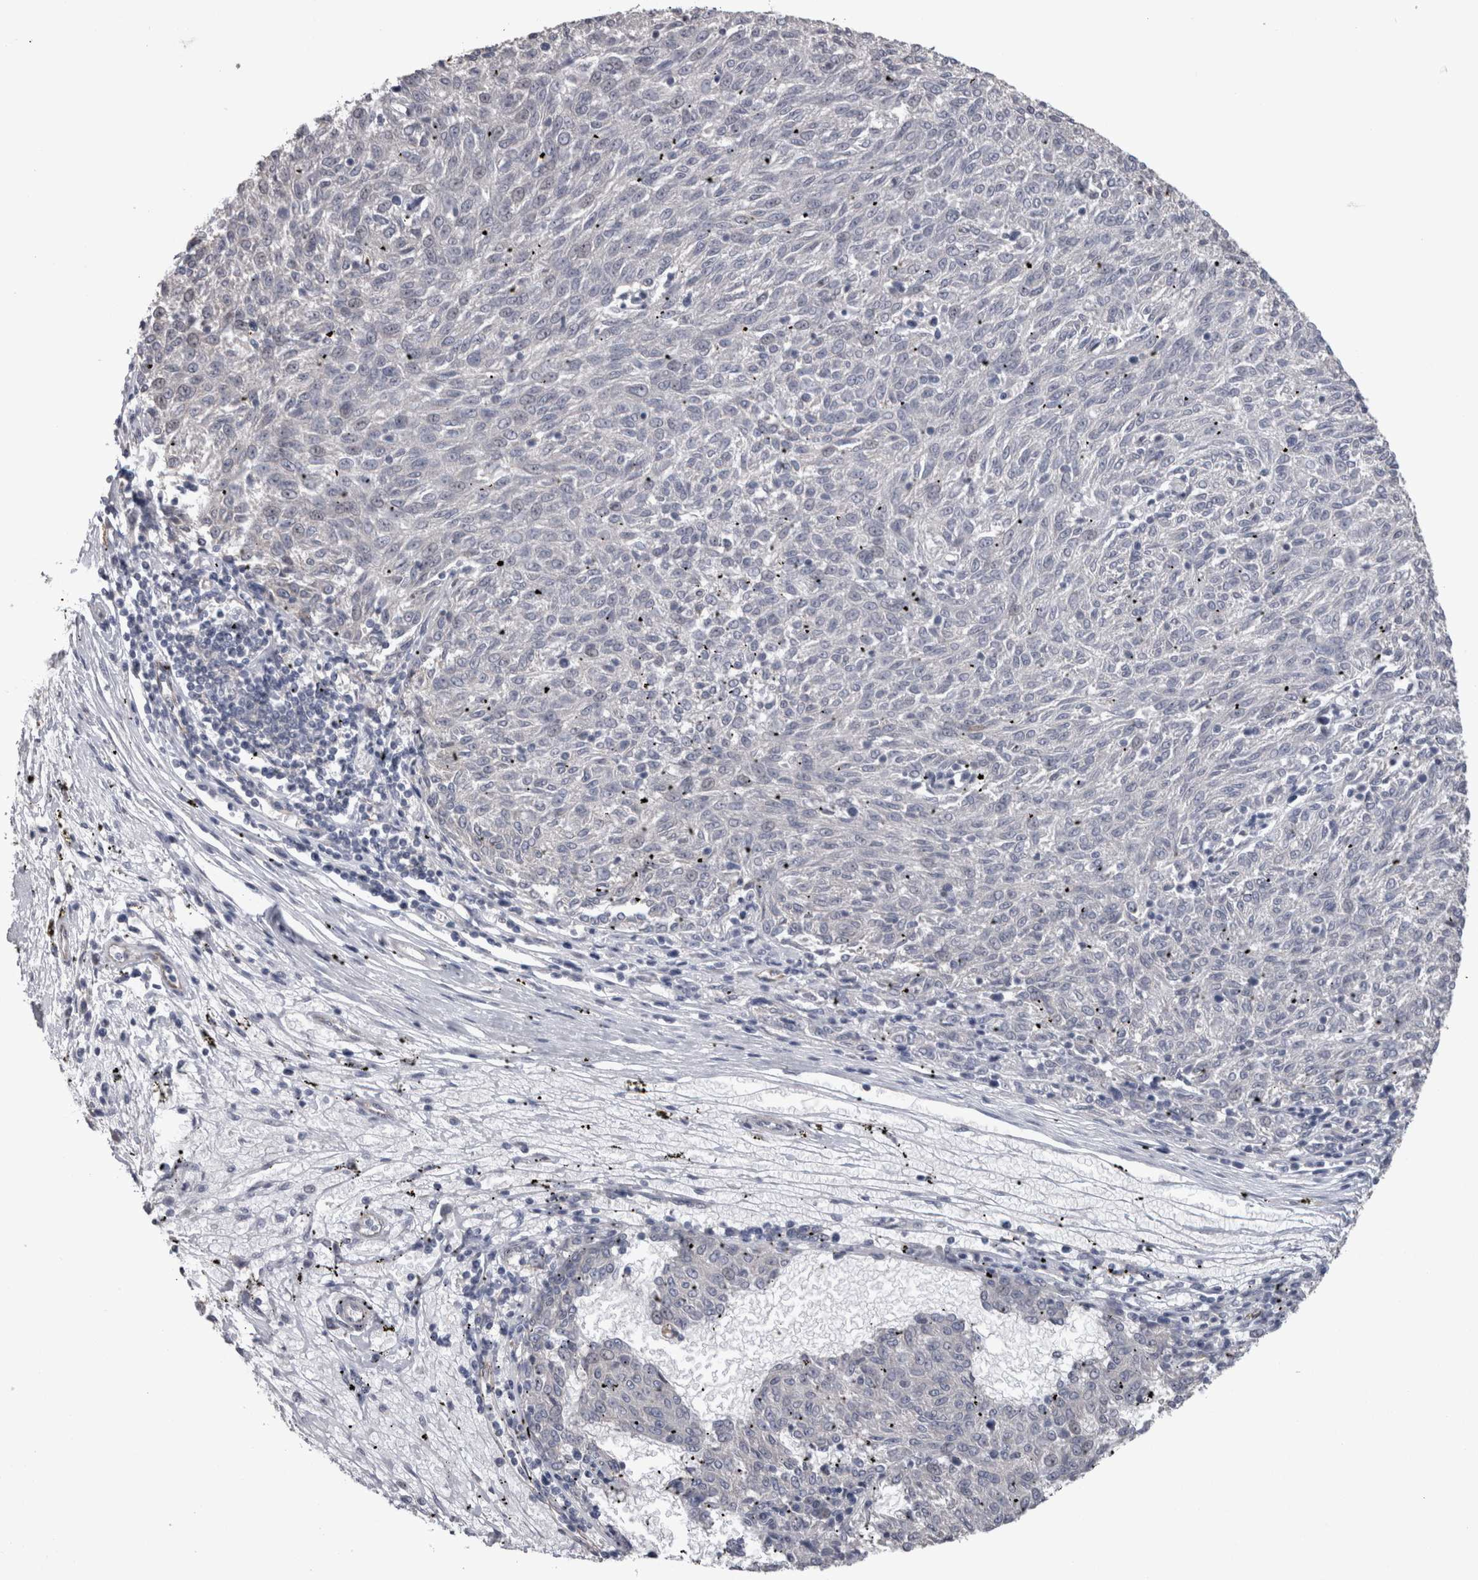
{"staining": {"intensity": "negative", "quantity": "none", "location": "none"}, "tissue": "melanoma", "cell_type": "Tumor cells", "image_type": "cancer", "snomed": [{"axis": "morphology", "description": "Malignant melanoma, NOS"}, {"axis": "topography", "description": "Skin"}], "caption": "Melanoma stained for a protein using immunohistochemistry (IHC) demonstrates no staining tumor cells.", "gene": "STC1", "patient": {"sex": "female", "age": 72}}